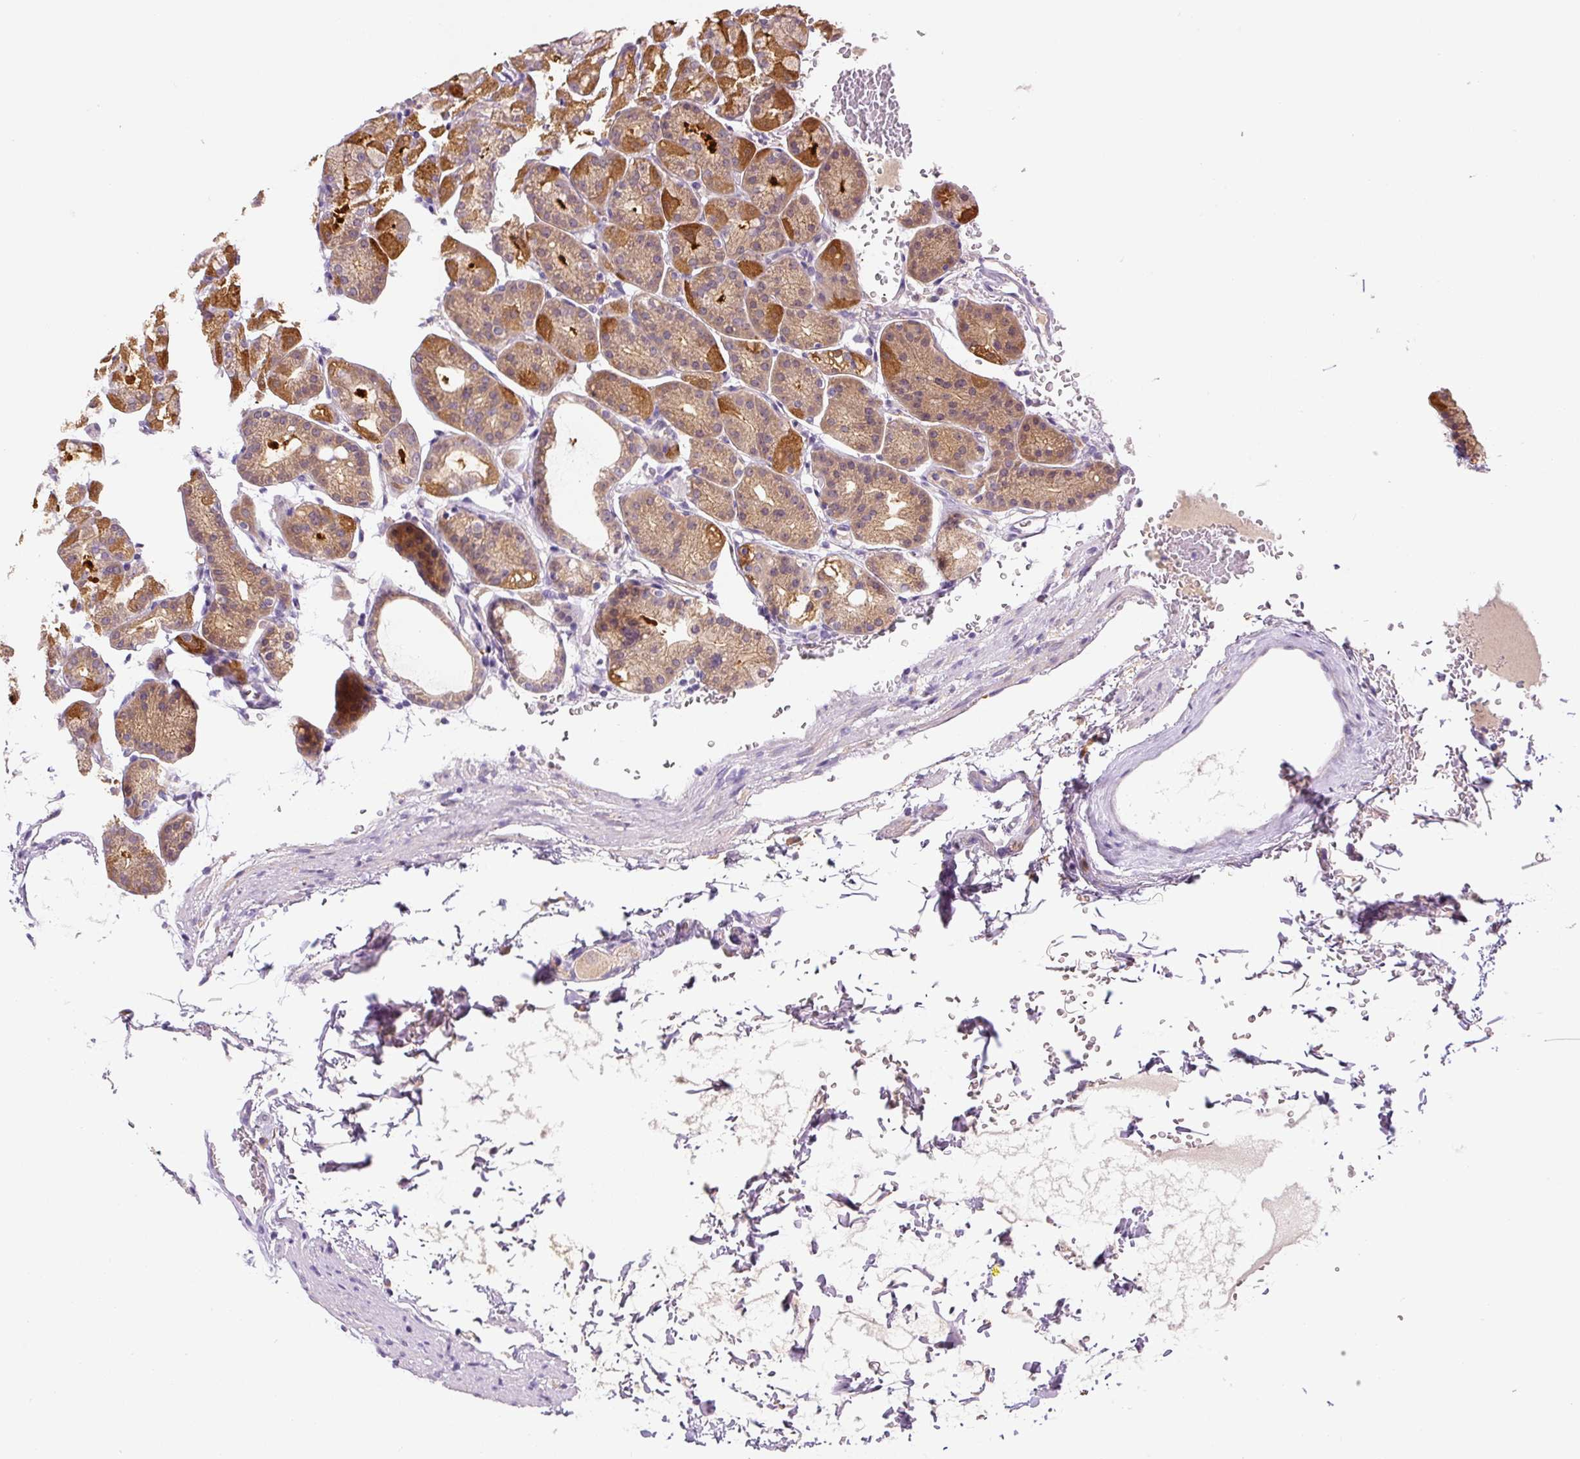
{"staining": {"intensity": "moderate", "quantity": ">75%", "location": "cytoplasmic/membranous"}, "tissue": "stomach", "cell_type": "Glandular cells", "image_type": "normal", "snomed": [{"axis": "morphology", "description": "Normal tissue, NOS"}, {"axis": "topography", "description": "Stomach, upper"}], "caption": "Normal stomach displays moderate cytoplasmic/membranous staining in approximately >75% of glandular cells Nuclei are stained in blue..", "gene": "PRKAA2", "patient": {"sex": "female", "age": 81}}